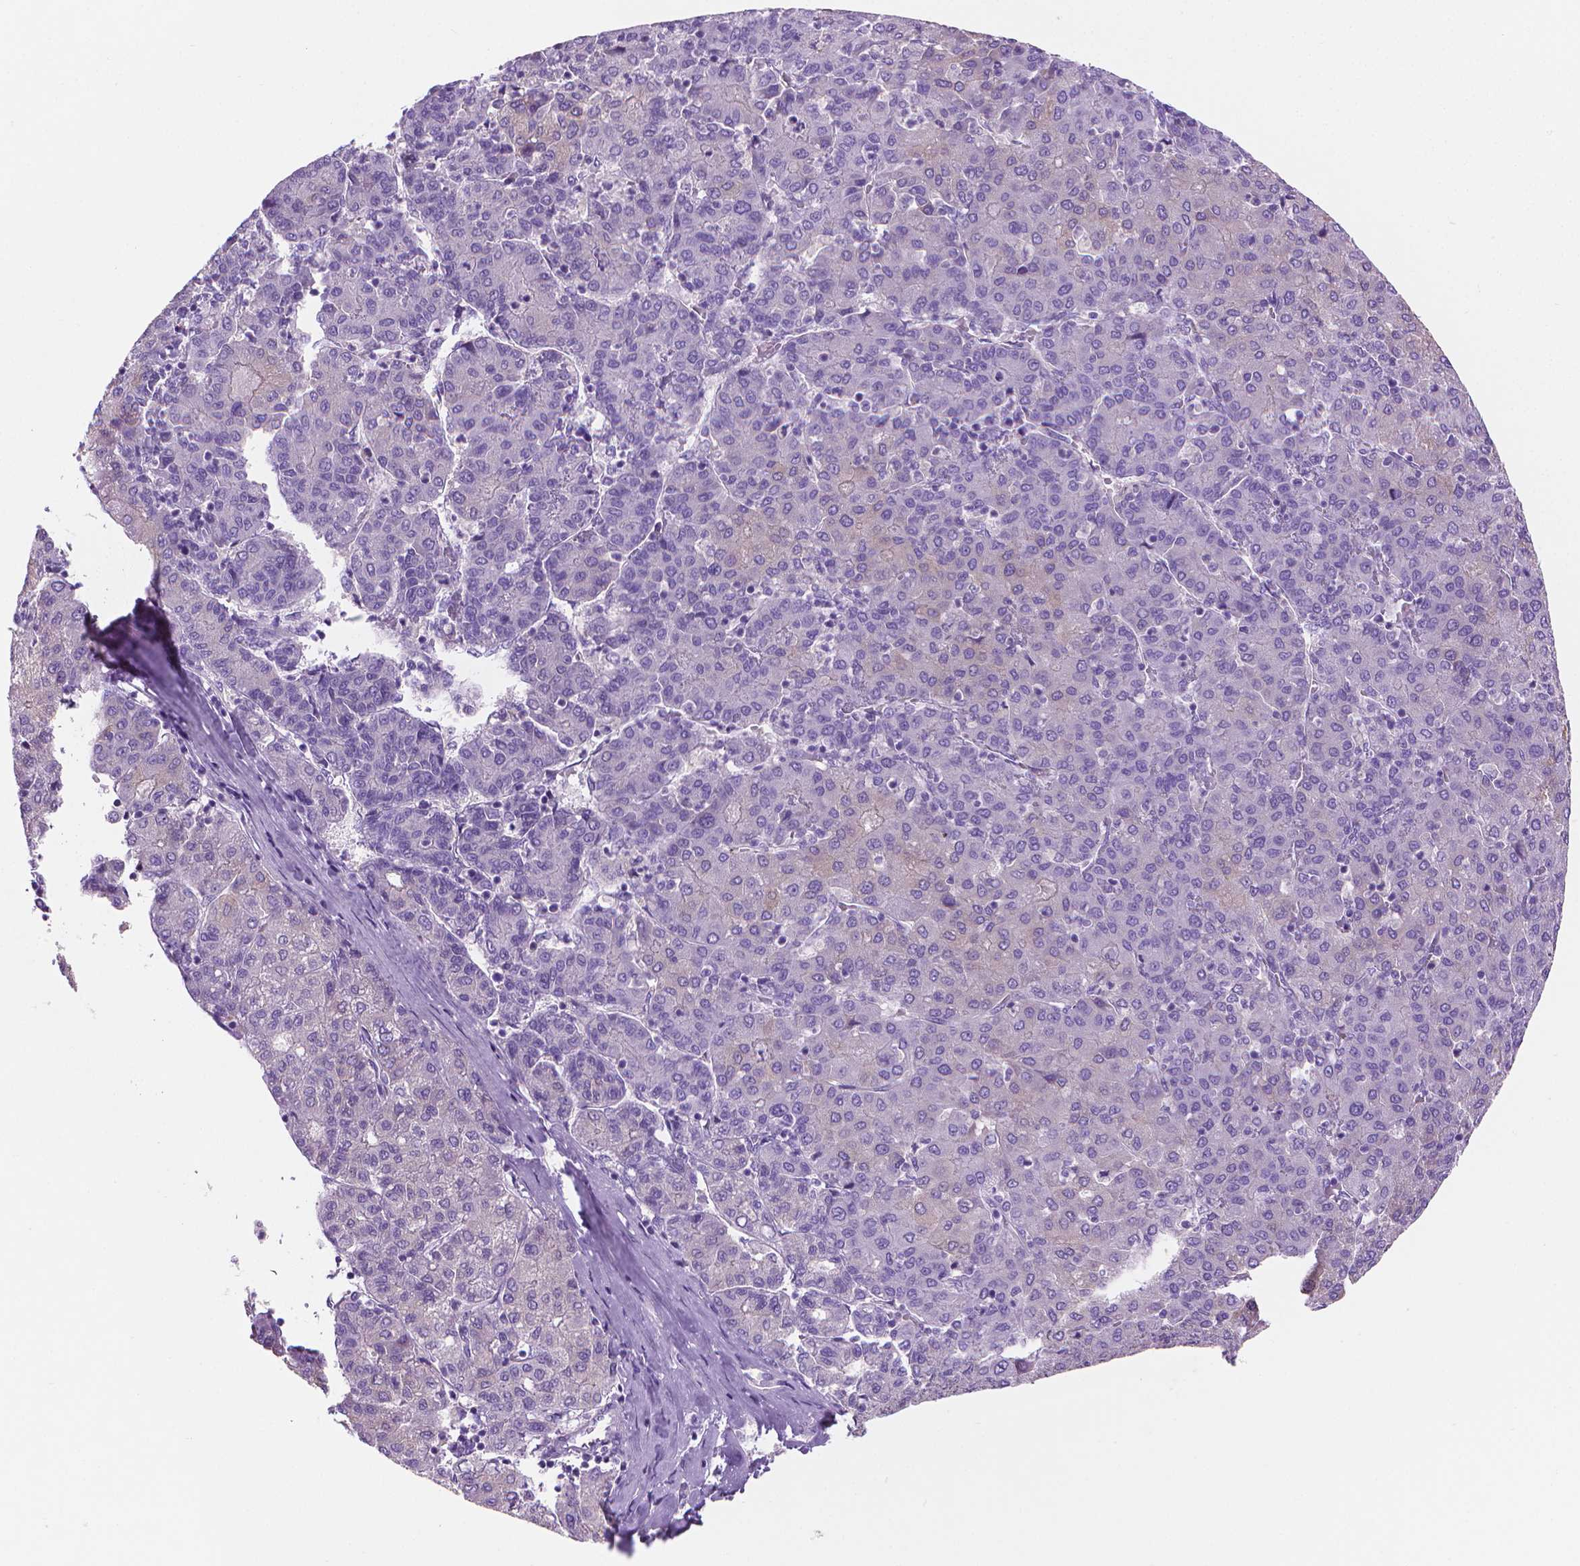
{"staining": {"intensity": "negative", "quantity": "none", "location": "none"}, "tissue": "liver cancer", "cell_type": "Tumor cells", "image_type": "cancer", "snomed": [{"axis": "morphology", "description": "Carcinoma, Hepatocellular, NOS"}, {"axis": "topography", "description": "Liver"}], "caption": "Immunohistochemical staining of human liver cancer reveals no significant positivity in tumor cells.", "gene": "FASN", "patient": {"sex": "male", "age": 65}}